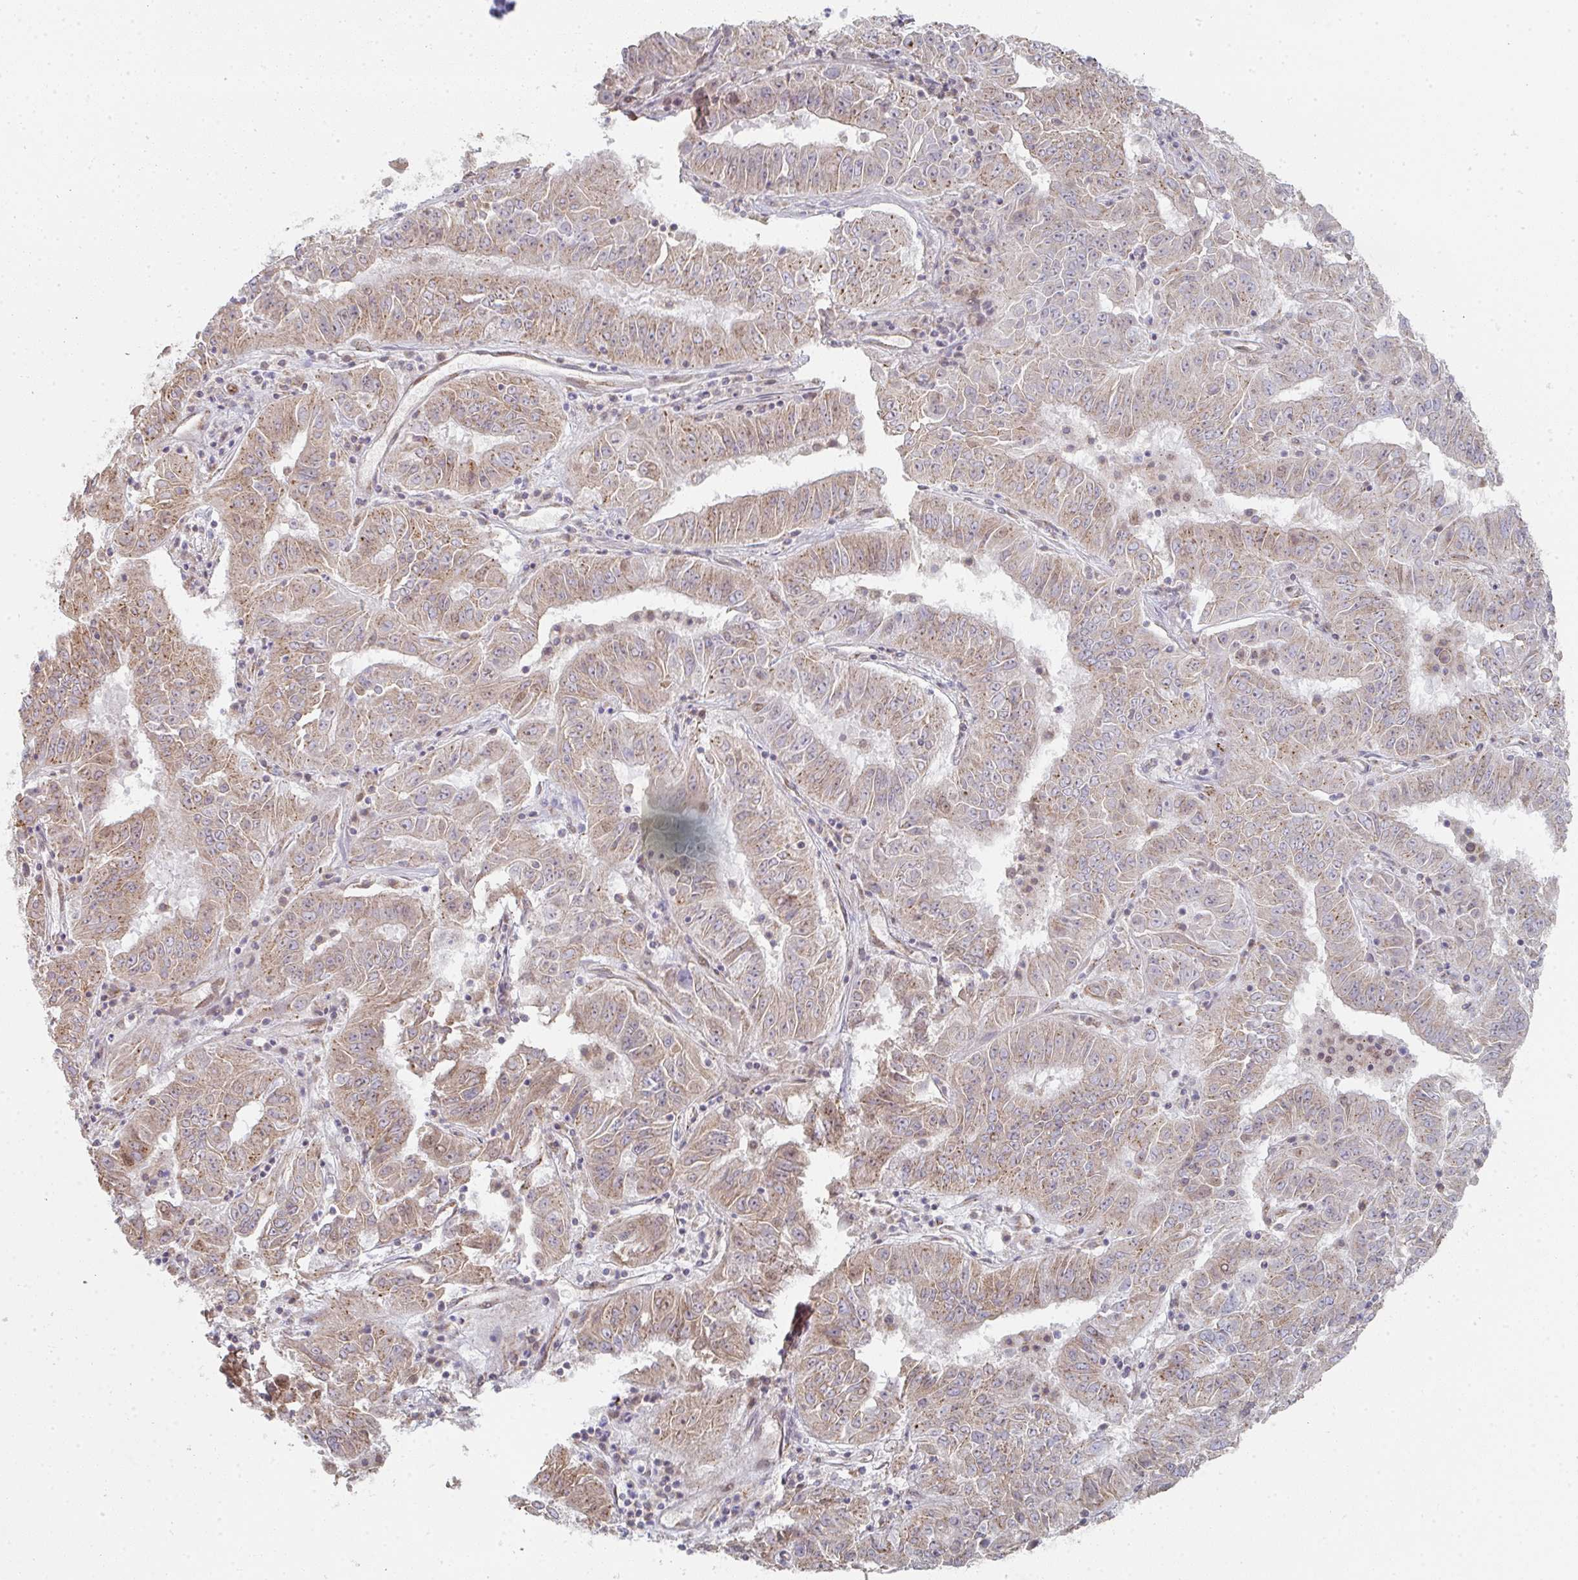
{"staining": {"intensity": "moderate", "quantity": ">75%", "location": "cytoplasmic/membranous"}, "tissue": "pancreatic cancer", "cell_type": "Tumor cells", "image_type": "cancer", "snomed": [{"axis": "morphology", "description": "Adenocarcinoma, NOS"}, {"axis": "topography", "description": "Pancreas"}], "caption": "Immunohistochemistry (IHC) histopathology image of human adenocarcinoma (pancreatic) stained for a protein (brown), which demonstrates medium levels of moderate cytoplasmic/membranous expression in about >75% of tumor cells.", "gene": "ZNF526", "patient": {"sex": "male", "age": 63}}